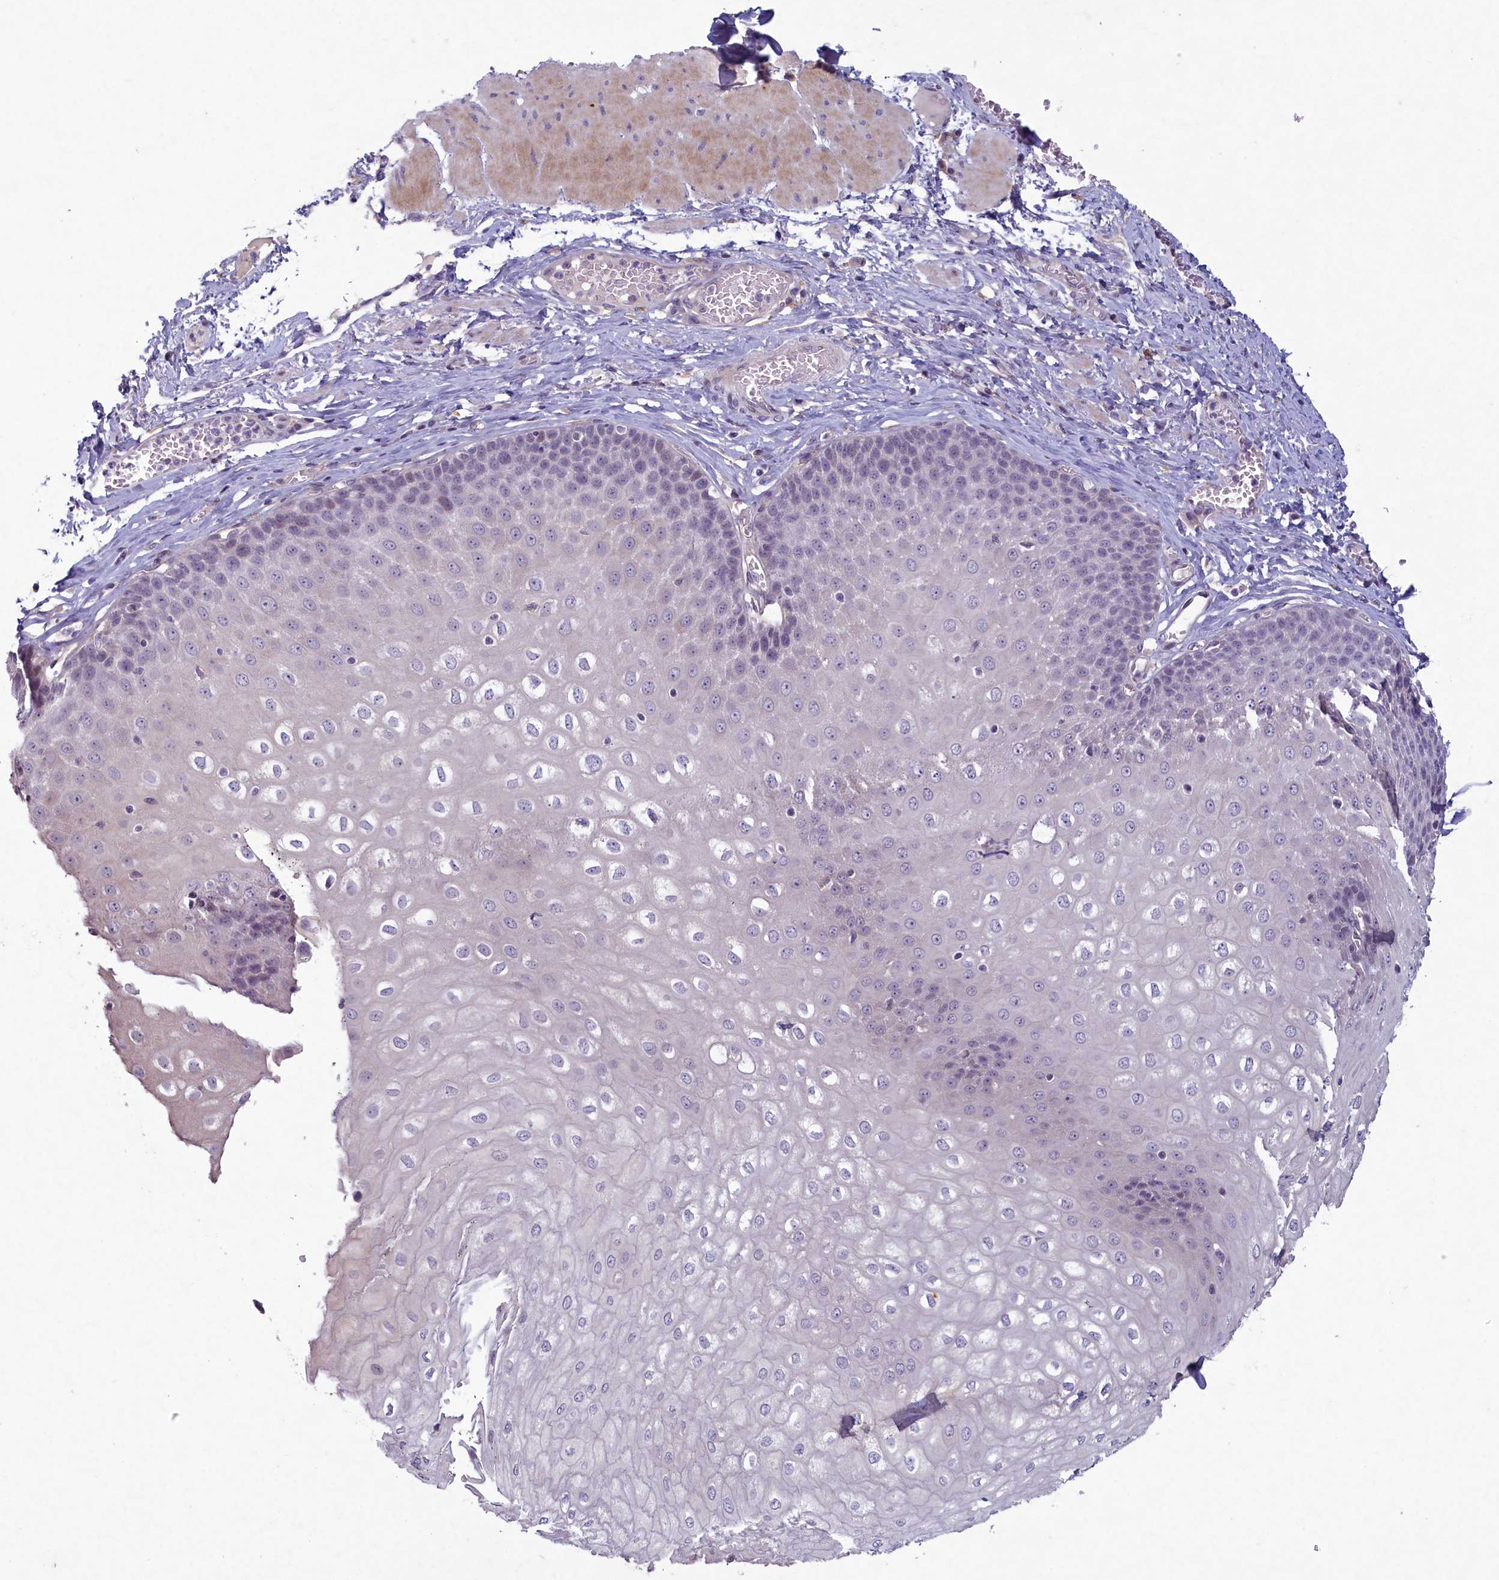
{"staining": {"intensity": "negative", "quantity": "none", "location": "none"}, "tissue": "esophagus", "cell_type": "Squamous epithelial cells", "image_type": "normal", "snomed": [{"axis": "morphology", "description": "Normal tissue, NOS"}, {"axis": "topography", "description": "Esophagus"}], "caption": "Immunohistochemistry (IHC) image of unremarkable esophagus stained for a protein (brown), which reveals no positivity in squamous epithelial cells. (DAB (3,3'-diaminobenzidine) immunohistochemistry (IHC), high magnification).", "gene": "PLEKHG6", "patient": {"sex": "male", "age": 60}}